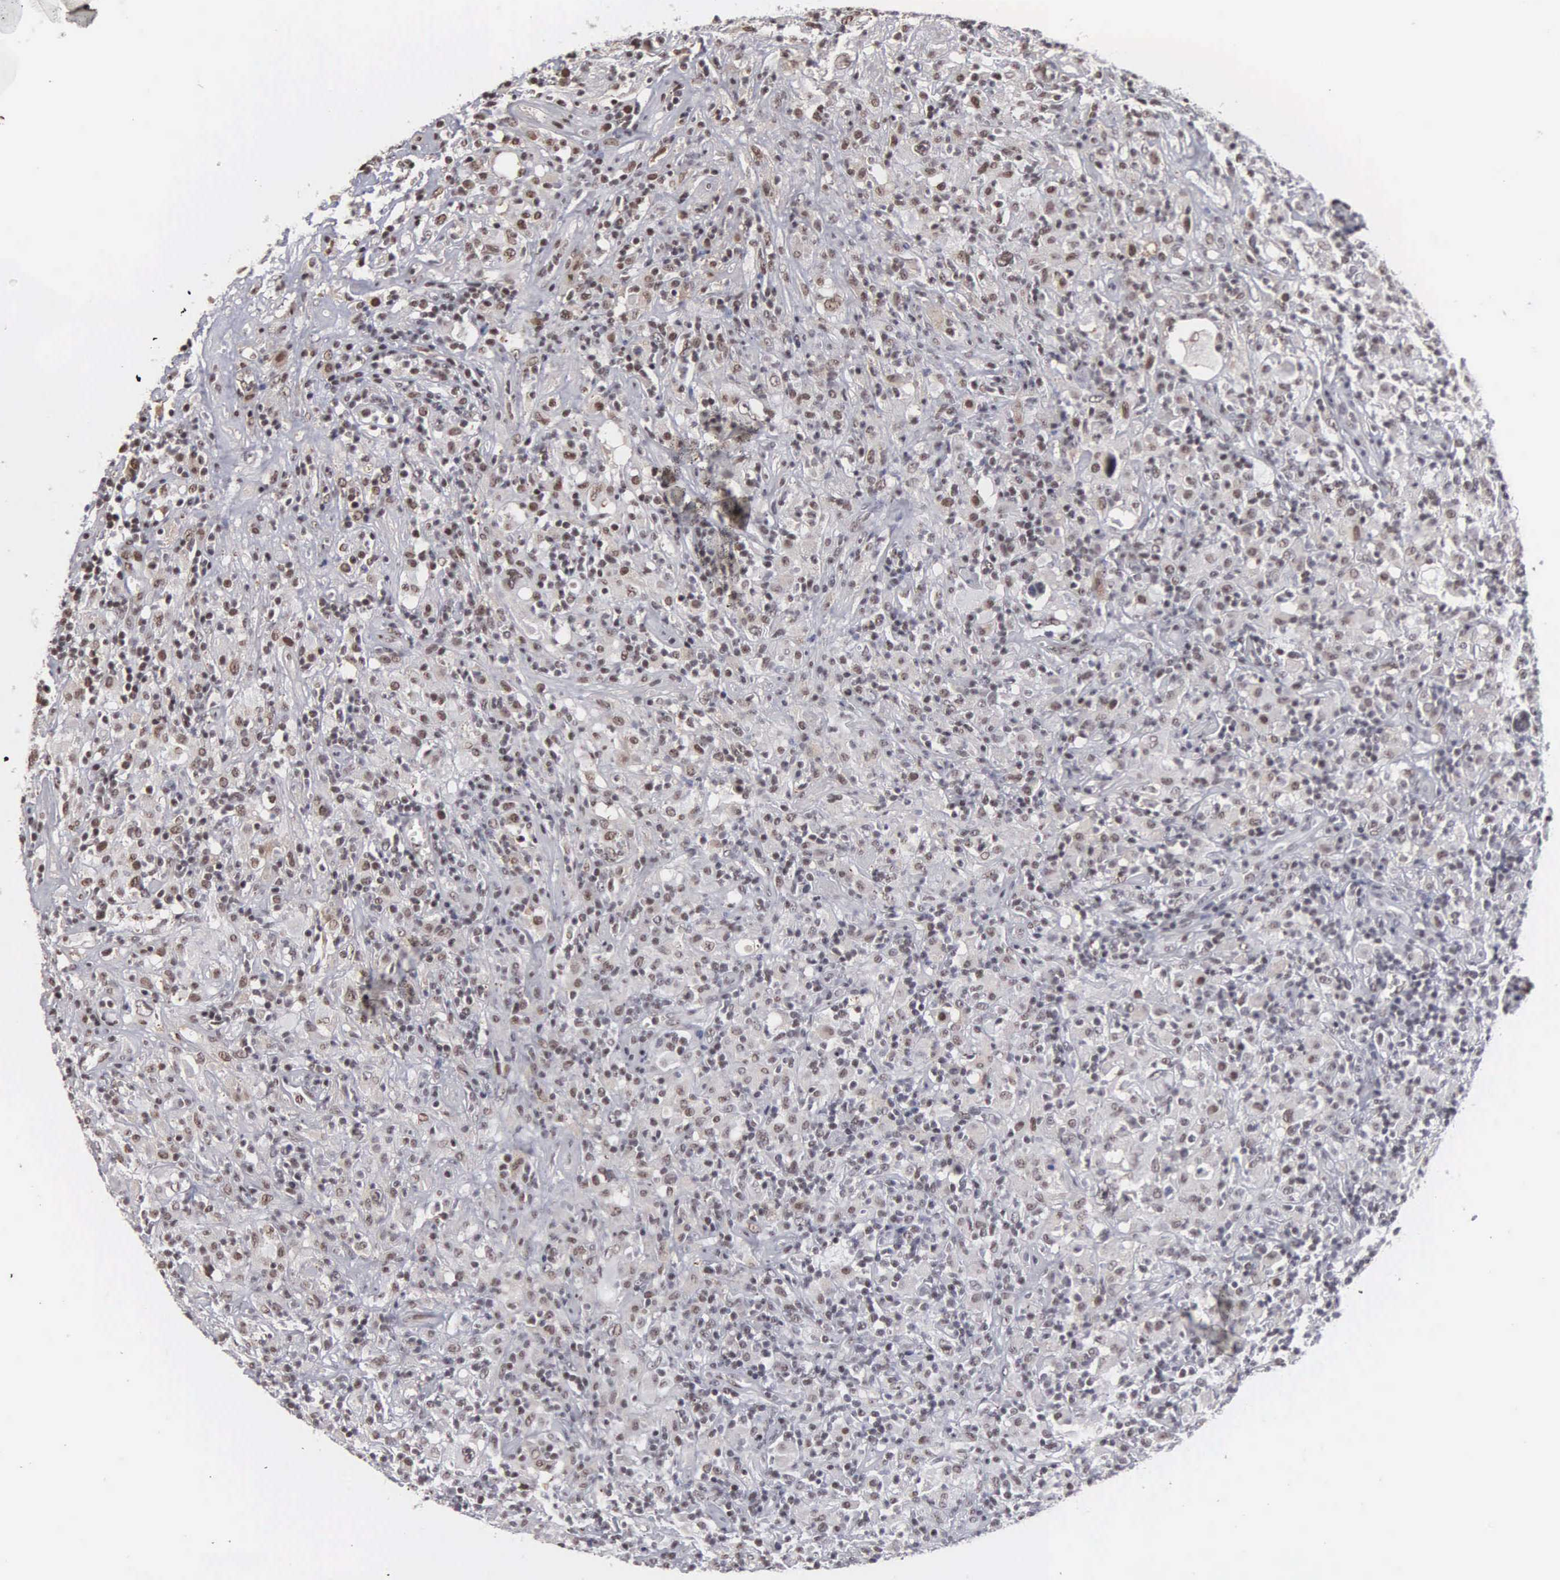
{"staining": {"intensity": "moderate", "quantity": "25%-75%", "location": "cytoplasmic/membranous,nuclear"}, "tissue": "lymphoma", "cell_type": "Tumor cells", "image_type": "cancer", "snomed": [{"axis": "morphology", "description": "Hodgkin's disease, NOS"}, {"axis": "topography", "description": "Lymph node"}], "caption": "Immunohistochemistry (IHC) micrograph of neoplastic tissue: human Hodgkin's disease stained using immunohistochemistry (IHC) exhibits medium levels of moderate protein expression localized specifically in the cytoplasmic/membranous and nuclear of tumor cells, appearing as a cytoplasmic/membranous and nuclear brown color.", "gene": "KIAA0586", "patient": {"sex": "male", "age": 46}}